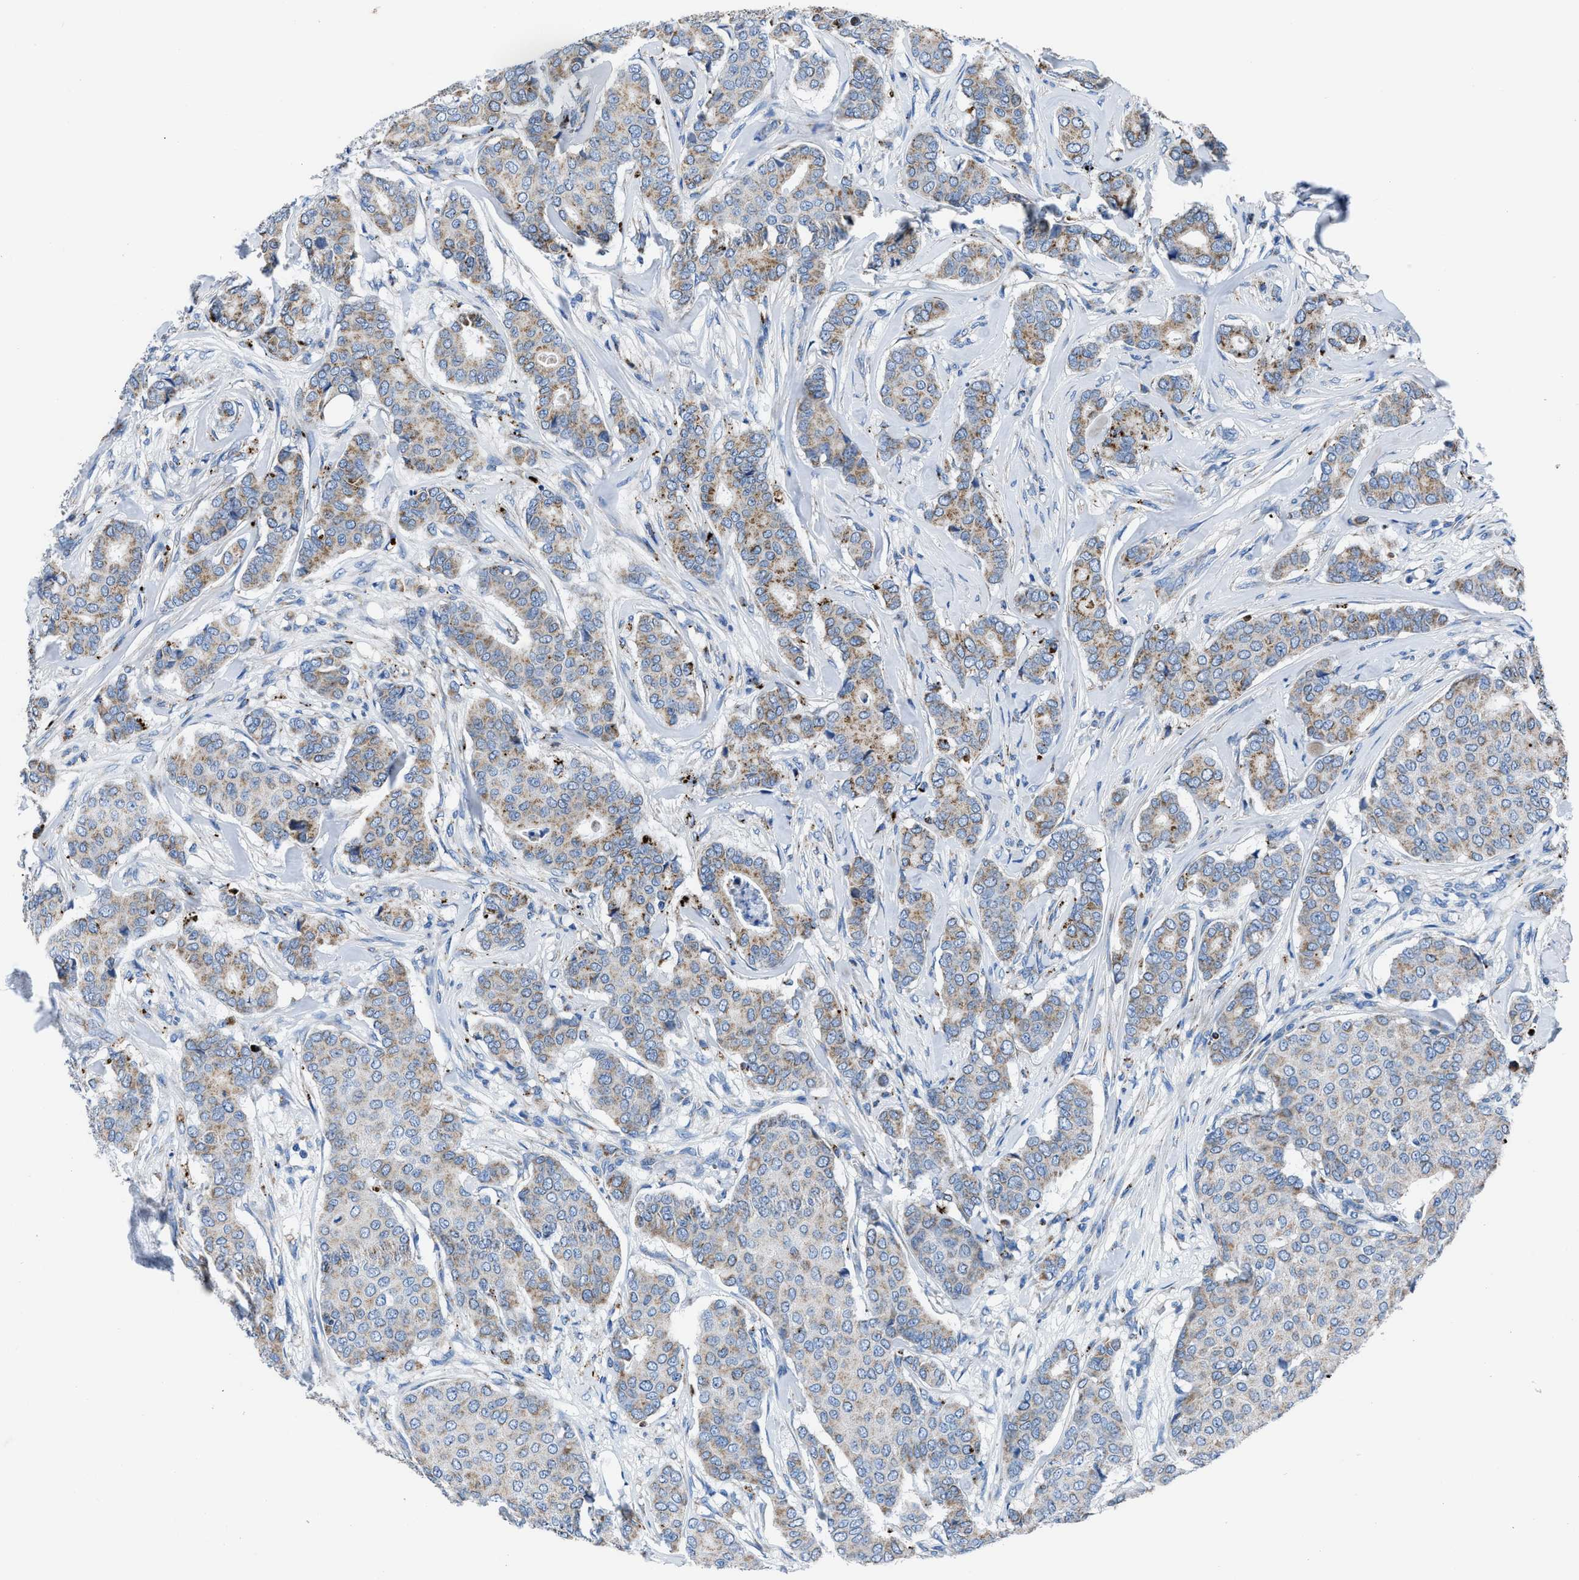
{"staining": {"intensity": "moderate", "quantity": "25%-75%", "location": "cytoplasmic/membranous"}, "tissue": "breast cancer", "cell_type": "Tumor cells", "image_type": "cancer", "snomed": [{"axis": "morphology", "description": "Duct carcinoma"}, {"axis": "topography", "description": "Breast"}], "caption": "A brown stain highlights moderate cytoplasmic/membranous expression of a protein in infiltrating ductal carcinoma (breast) tumor cells.", "gene": "ZDHHC3", "patient": {"sex": "female", "age": 75}}